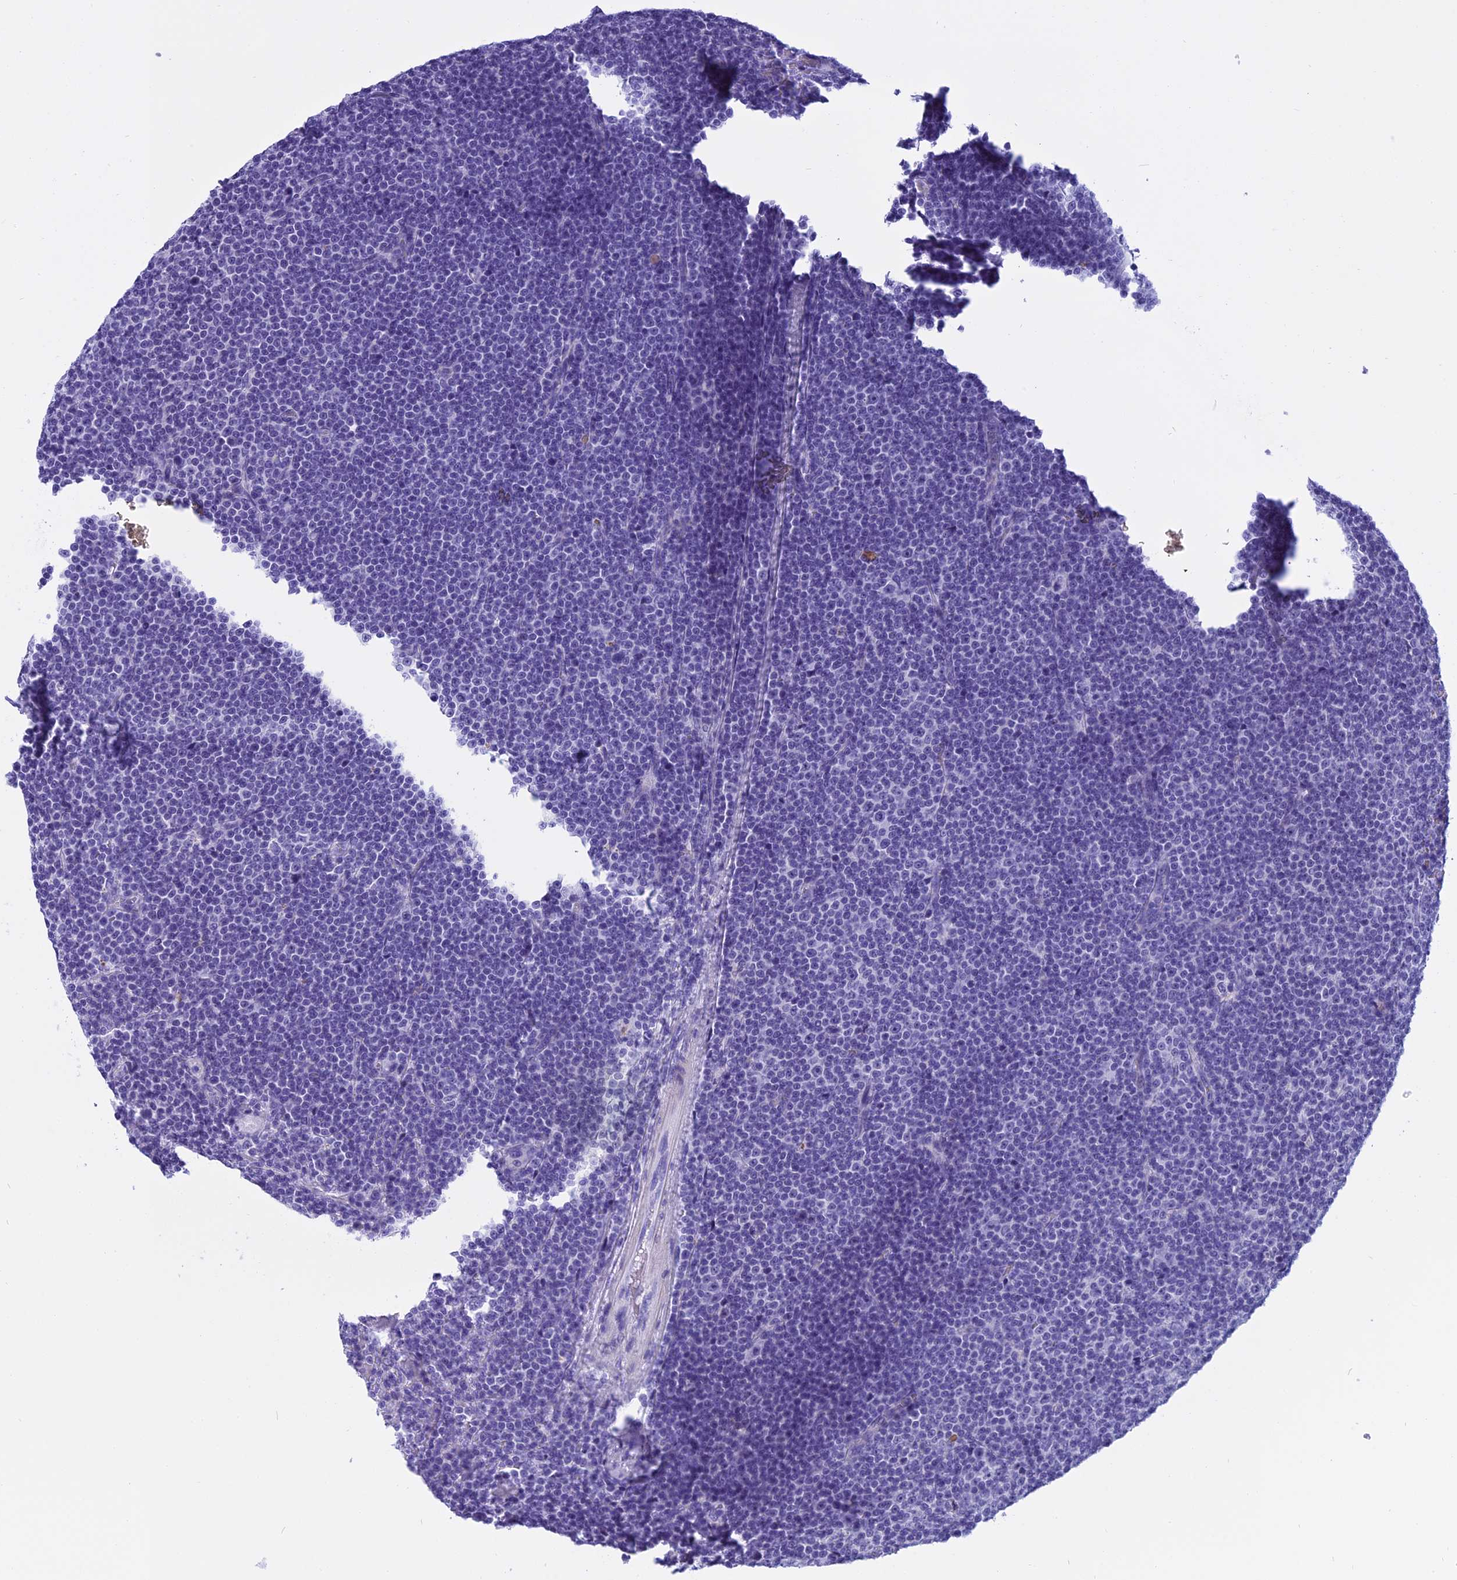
{"staining": {"intensity": "negative", "quantity": "none", "location": "none"}, "tissue": "lymphoma", "cell_type": "Tumor cells", "image_type": "cancer", "snomed": [{"axis": "morphology", "description": "Malignant lymphoma, non-Hodgkin's type, Low grade"}, {"axis": "topography", "description": "Lymph node"}], "caption": "An image of human lymphoma is negative for staining in tumor cells.", "gene": "KCTD14", "patient": {"sex": "female", "age": 67}}